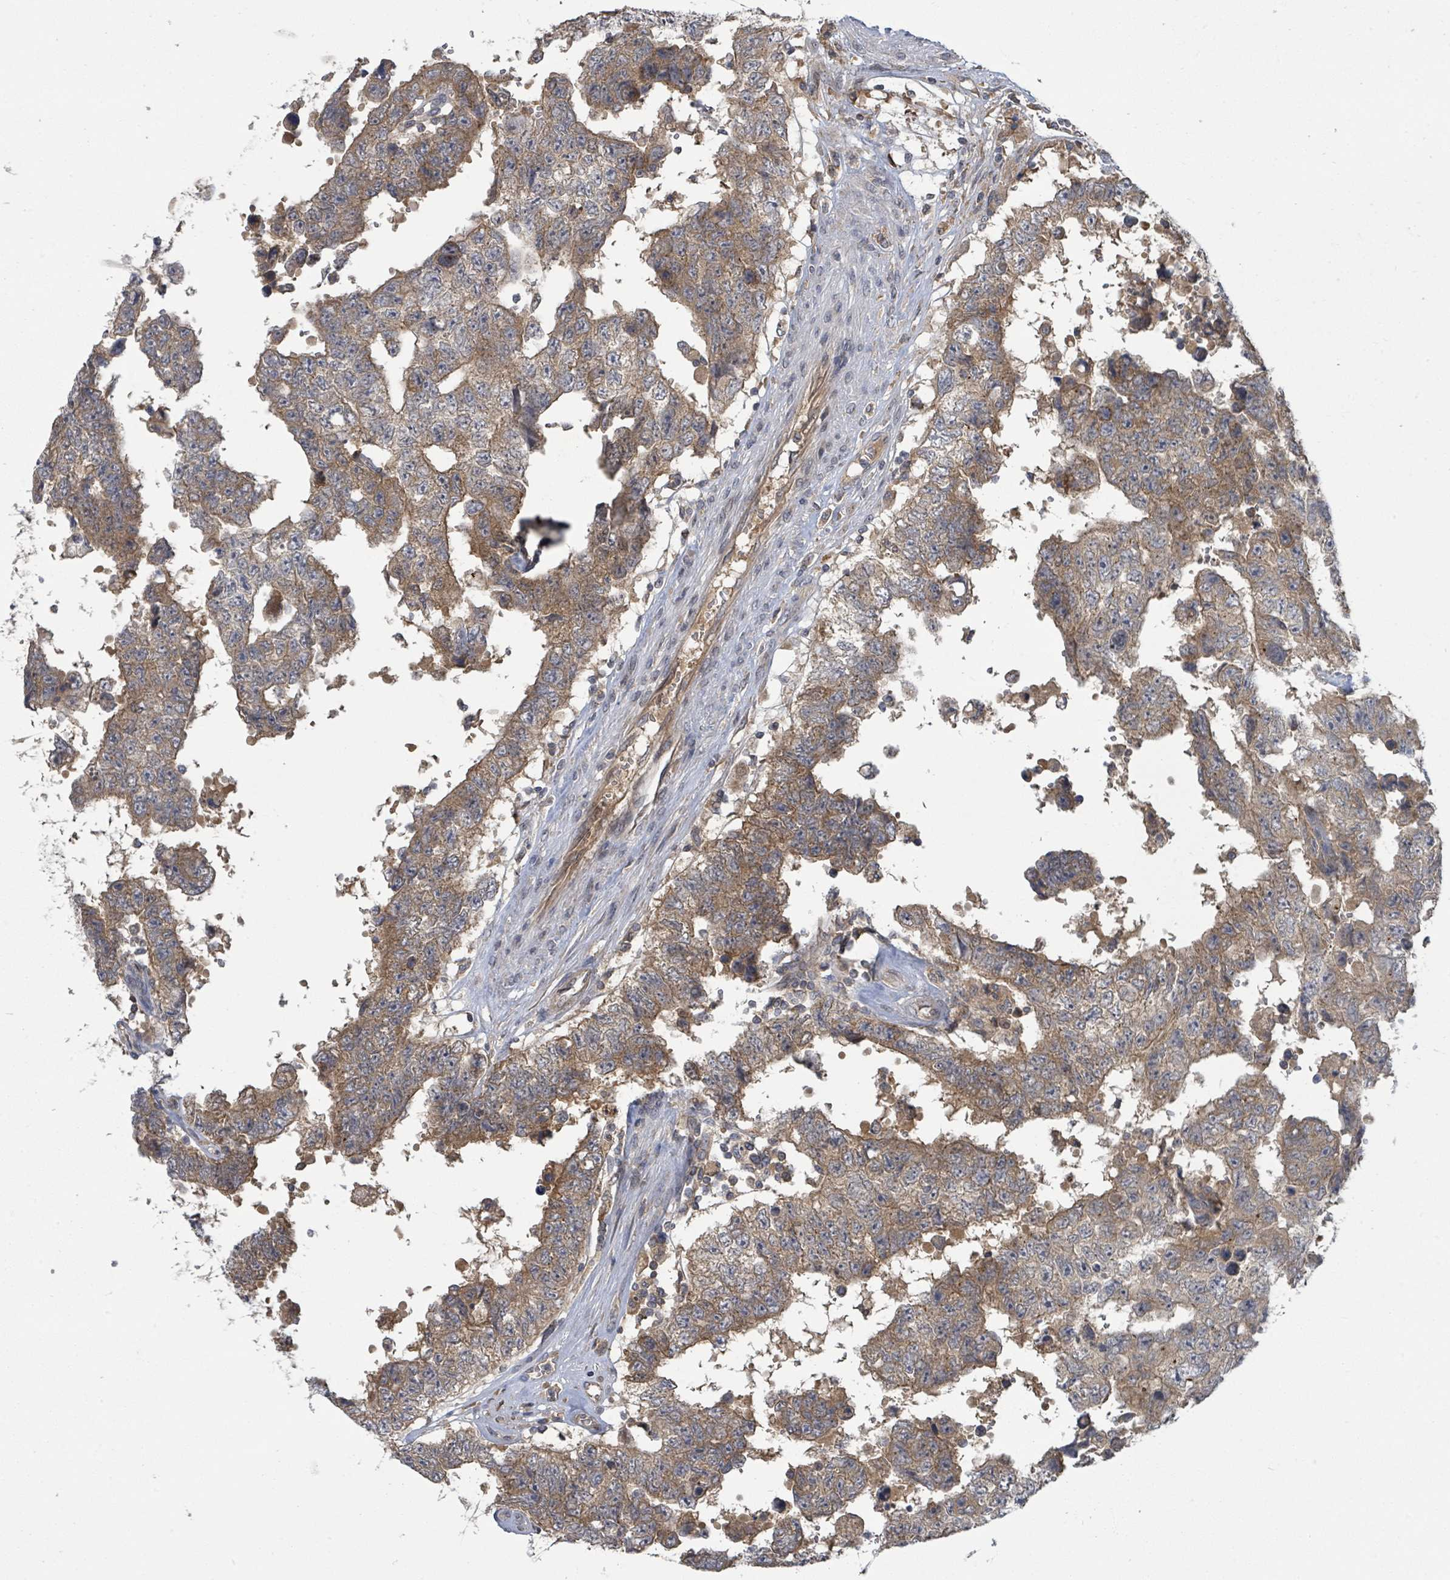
{"staining": {"intensity": "moderate", "quantity": ">75%", "location": "cytoplasmic/membranous"}, "tissue": "testis cancer", "cell_type": "Tumor cells", "image_type": "cancer", "snomed": [{"axis": "morphology", "description": "Normal tissue, NOS"}, {"axis": "morphology", "description": "Carcinoma, Embryonal, NOS"}, {"axis": "topography", "description": "Testis"}, {"axis": "topography", "description": "Epididymis"}], "caption": "Protein staining by IHC demonstrates moderate cytoplasmic/membranous expression in approximately >75% of tumor cells in testis cancer.", "gene": "CCDC121", "patient": {"sex": "male", "age": 25}}